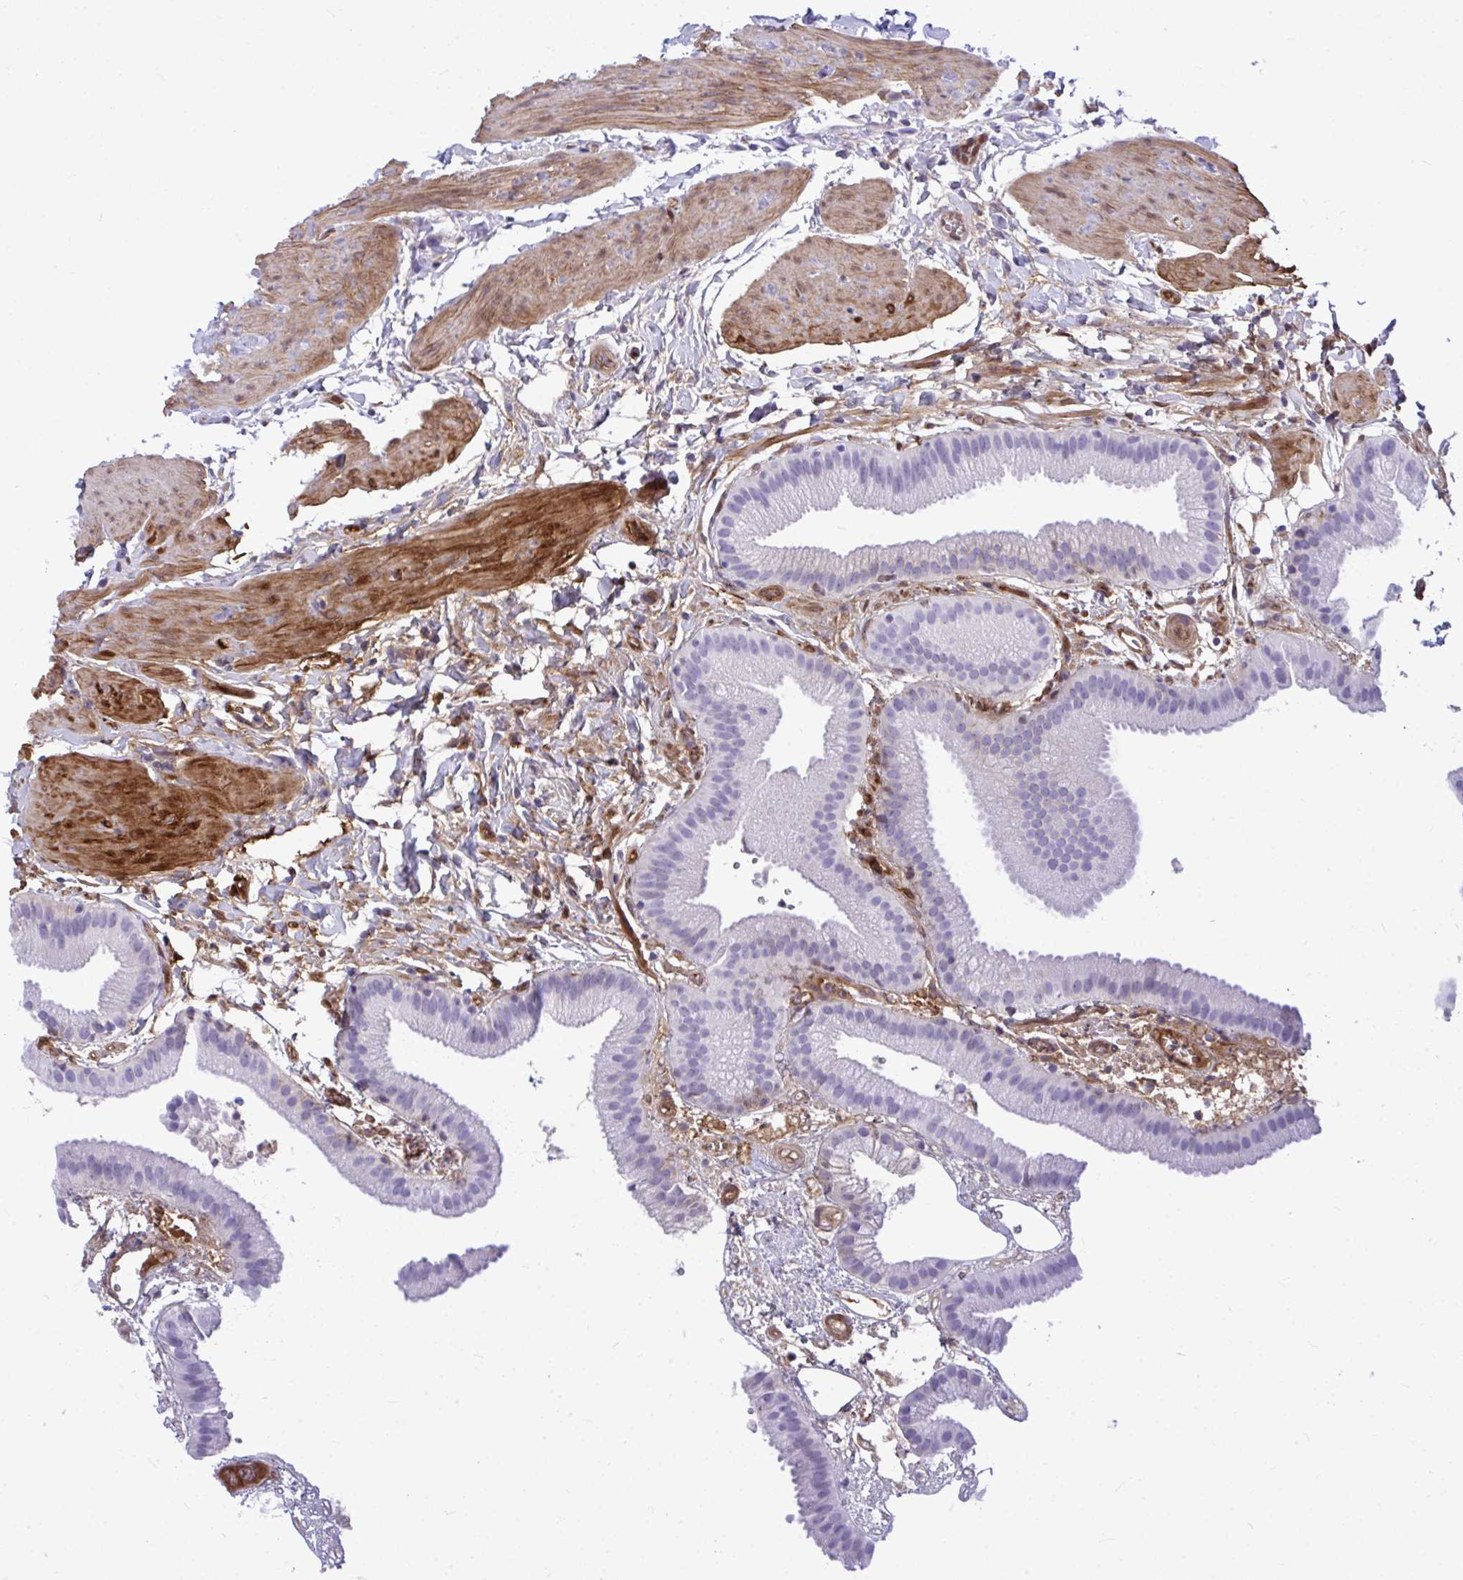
{"staining": {"intensity": "negative", "quantity": "none", "location": "none"}, "tissue": "gallbladder", "cell_type": "Glandular cells", "image_type": "normal", "snomed": [{"axis": "morphology", "description": "Normal tissue, NOS"}, {"axis": "topography", "description": "Gallbladder"}], "caption": "This image is of benign gallbladder stained with immunohistochemistry (IHC) to label a protein in brown with the nuclei are counter-stained blue. There is no staining in glandular cells.", "gene": "LIMS2", "patient": {"sex": "female", "age": 63}}